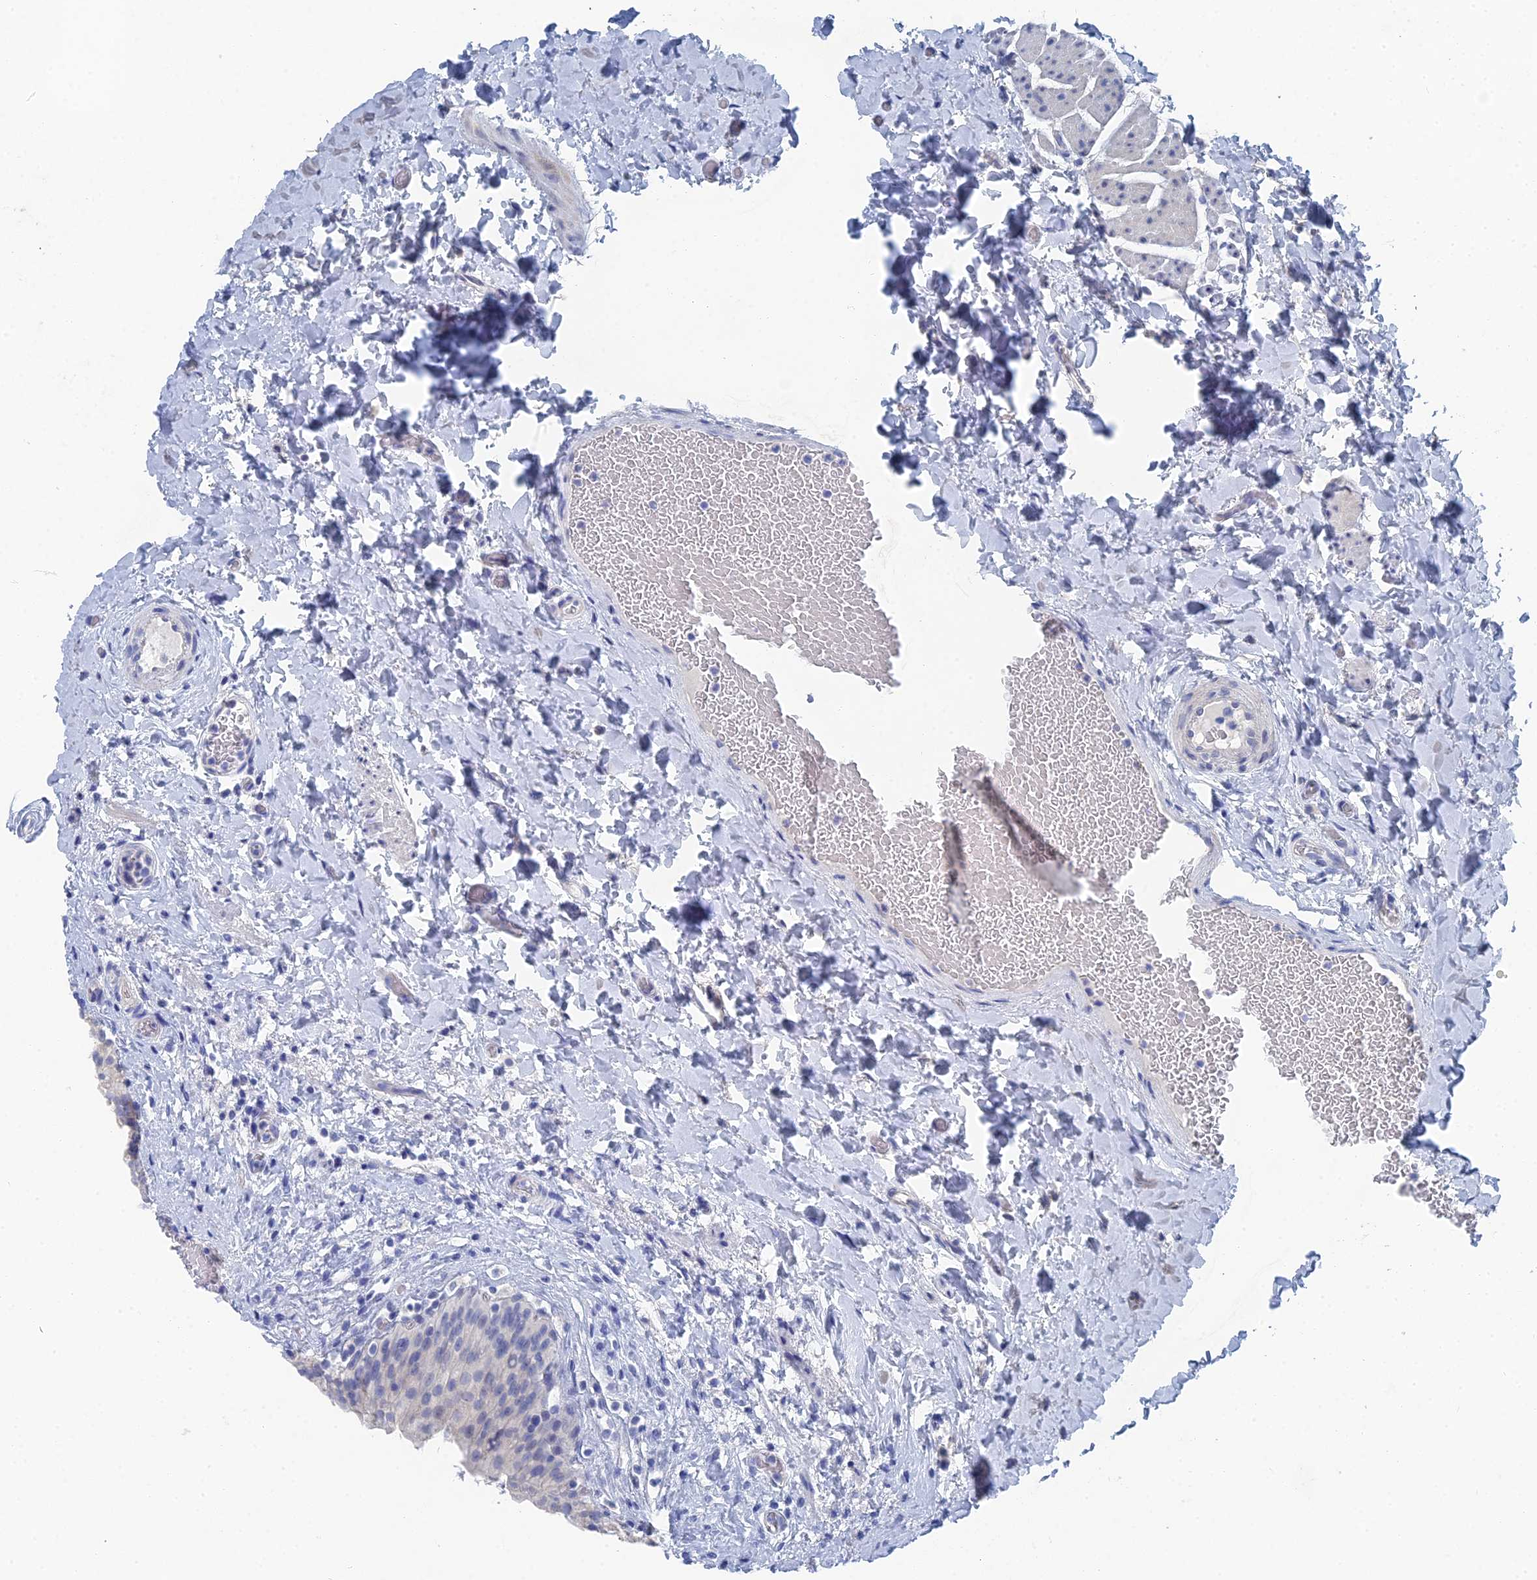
{"staining": {"intensity": "negative", "quantity": "none", "location": "none"}, "tissue": "urinary bladder", "cell_type": "Urothelial cells", "image_type": "normal", "snomed": [{"axis": "morphology", "description": "Normal tissue, NOS"}, {"axis": "topography", "description": "Urinary bladder"}], "caption": "Urinary bladder stained for a protein using IHC reveals no expression urothelial cells.", "gene": "GFAP", "patient": {"sex": "female", "age": 27}}